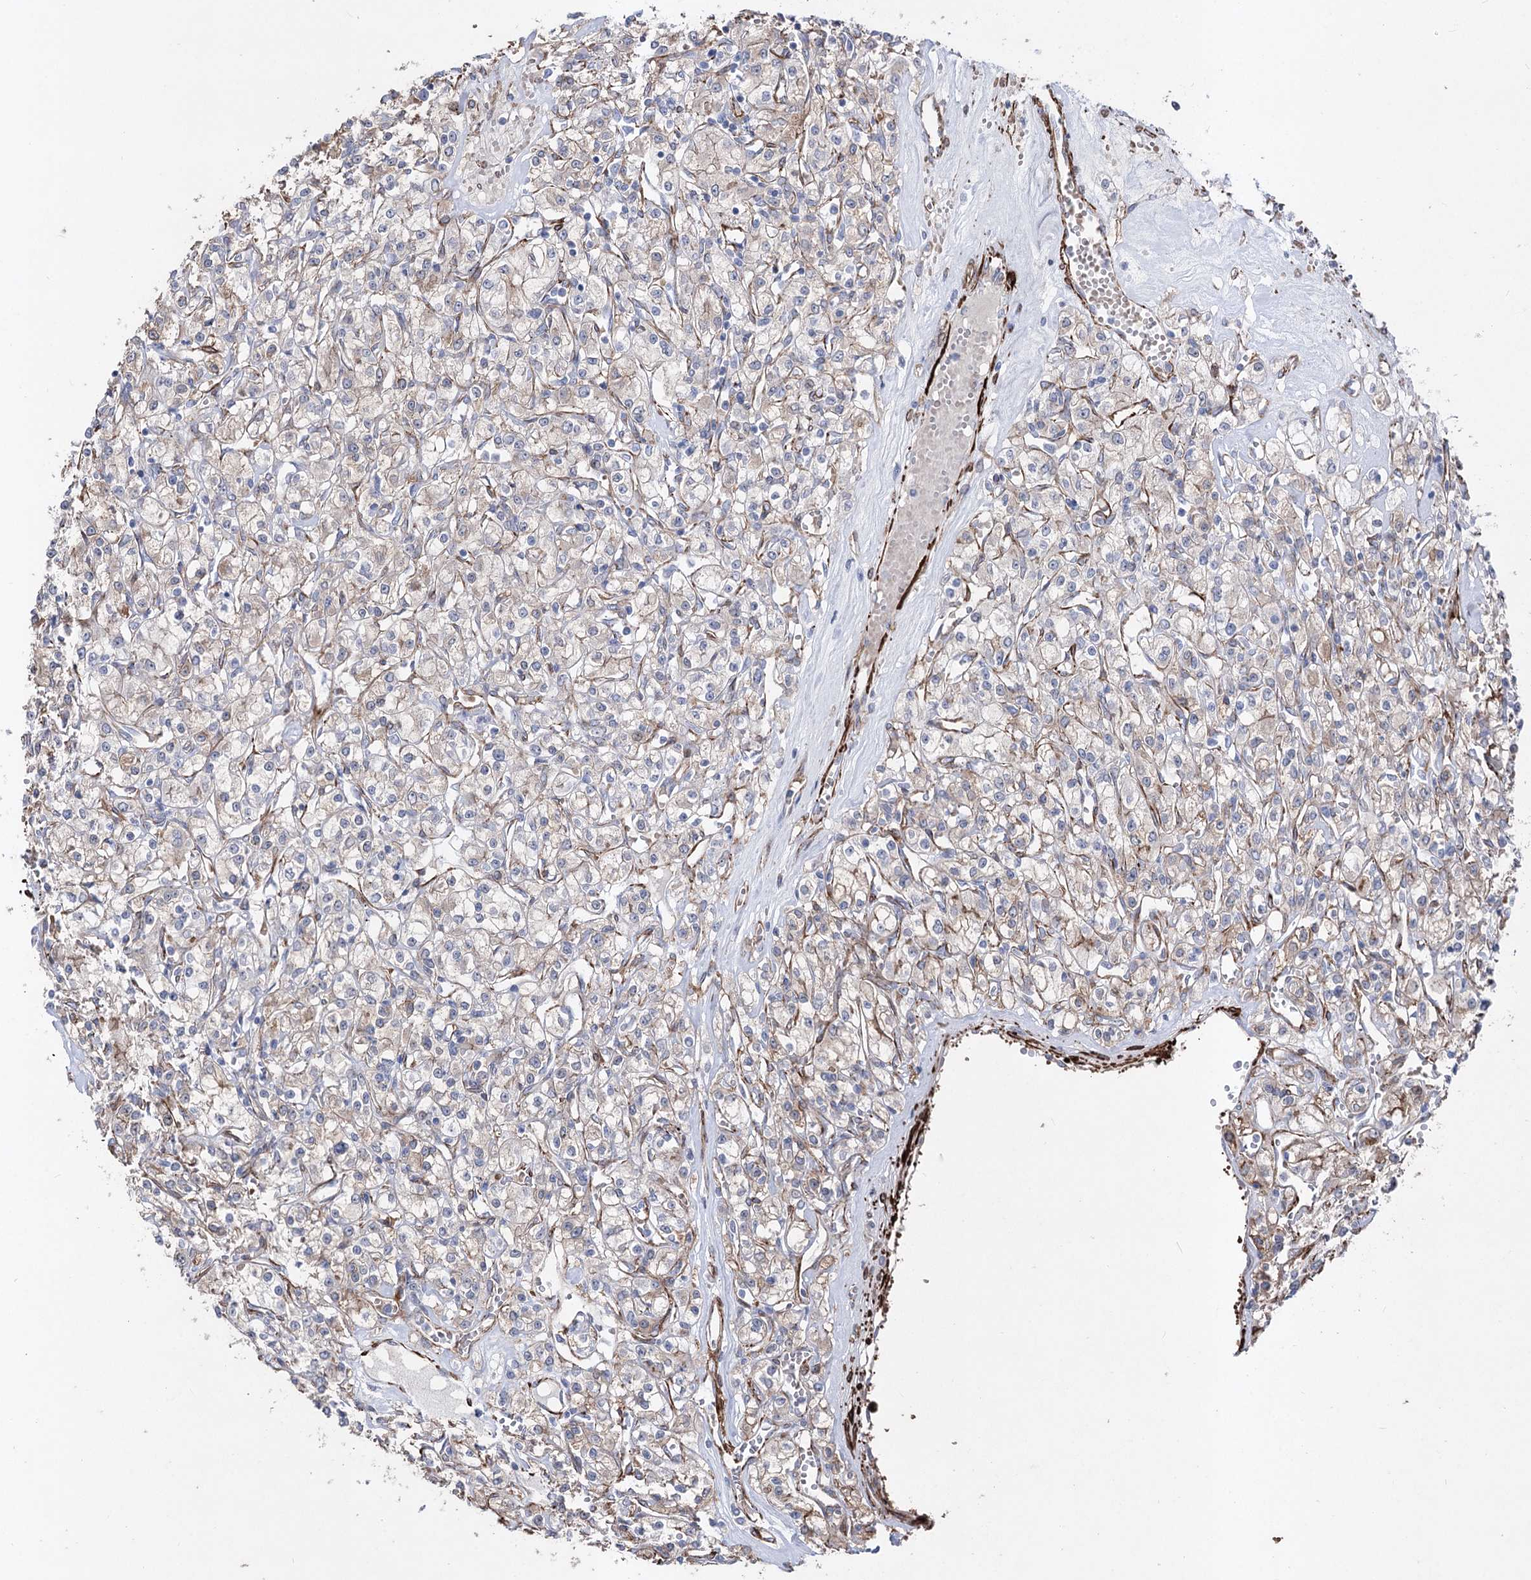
{"staining": {"intensity": "weak", "quantity": "<25%", "location": "cytoplasmic/membranous"}, "tissue": "renal cancer", "cell_type": "Tumor cells", "image_type": "cancer", "snomed": [{"axis": "morphology", "description": "Adenocarcinoma, NOS"}, {"axis": "topography", "description": "Kidney"}], "caption": "Immunohistochemical staining of renal cancer (adenocarcinoma) shows no significant expression in tumor cells.", "gene": "ARHGAP20", "patient": {"sex": "female", "age": 59}}